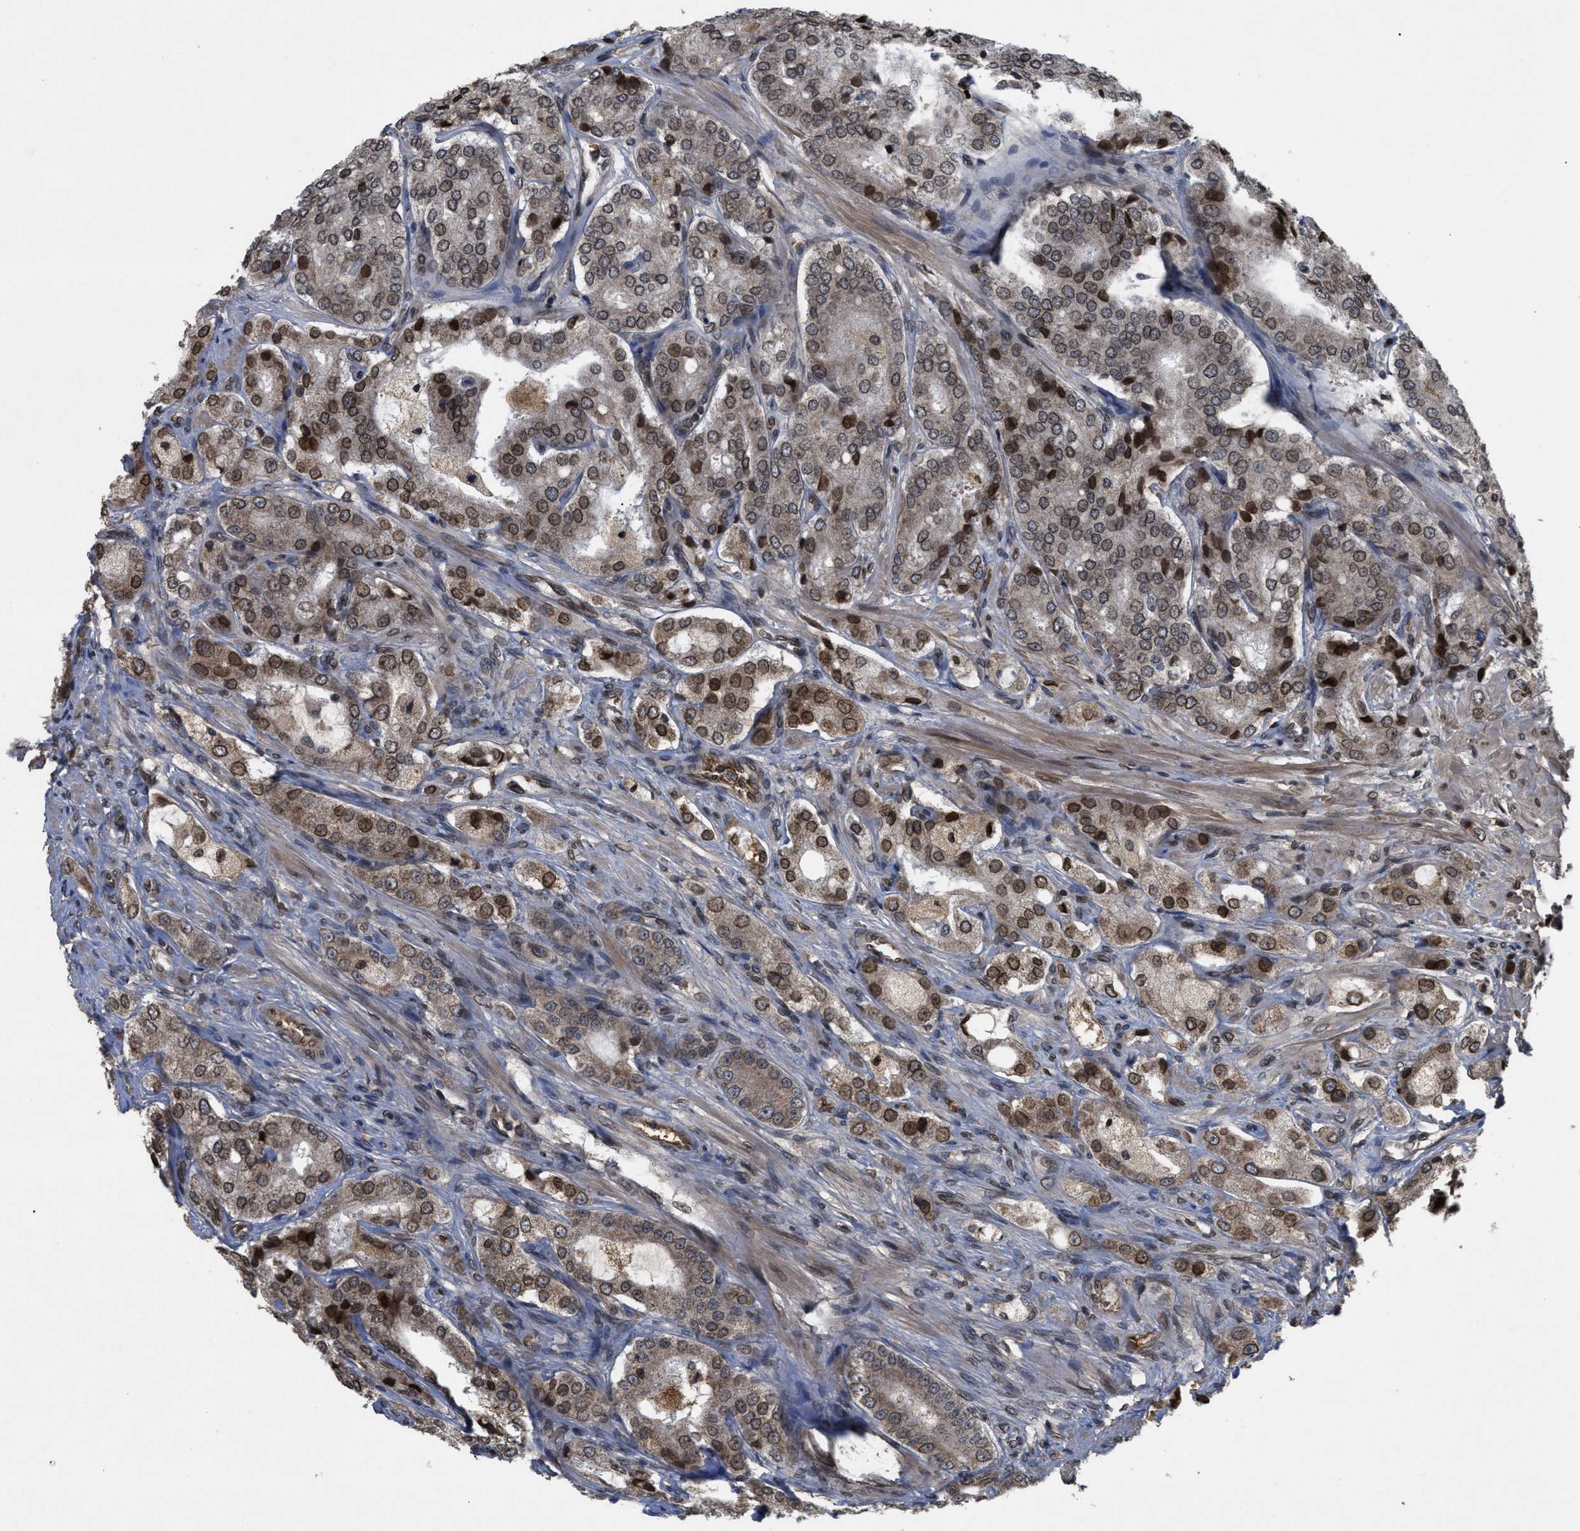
{"staining": {"intensity": "moderate", "quantity": ">75%", "location": "cytoplasmic/membranous,nuclear"}, "tissue": "prostate cancer", "cell_type": "Tumor cells", "image_type": "cancer", "snomed": [{"axis": "morphology", "description": "Adenocarcinoma, High grade"}, {"axis": "topography", "description": "Prostate"}], "caption": "Moderate cytoplasmic/membranous and nuclear expression is appreciated in approximately >75% of tumor cells in high-grade adenocarcinoma (prostate).", "gene": "CRY1", "patient": {"sex": "male", "age": 65}}